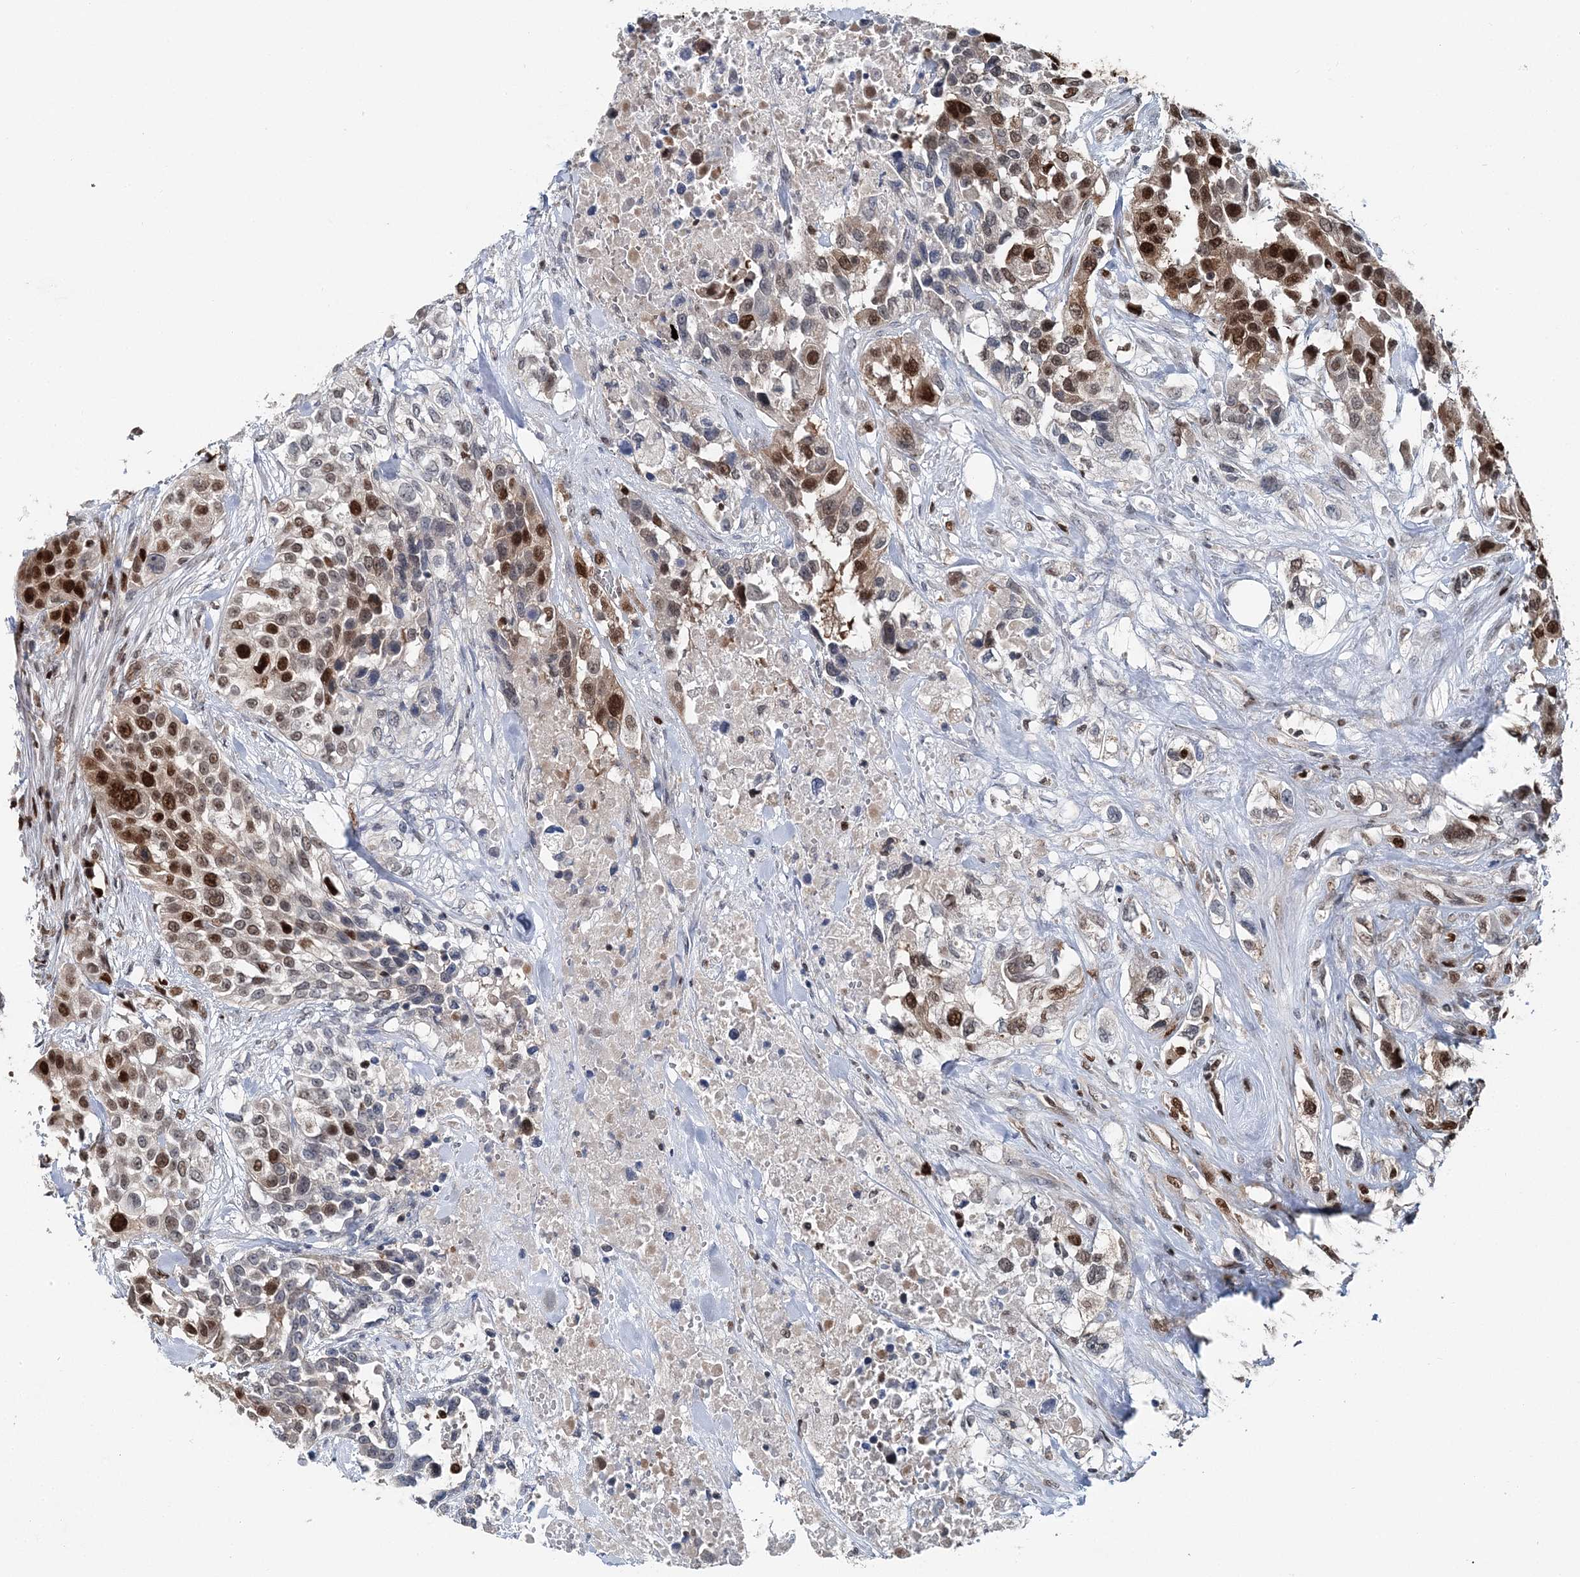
{"staining": {"intensity": "strong", "quantity": ">75%", "location": "nuclear"}, "tissue": "urothelial cancer", "cell_type": "Tumor cells", "image_type": "cancer", "snomed": [{"axis": "morphology", "description": "Urothelial carcinoma, High grade"}, {"axis": "topography", "description": "Urinary bladder"}], "caption": "Immunohistochemistry micrograph of neoplastic tissue: human urothelial cancer stained using immunohistochemistry (IHC) exhibits high levels of strong protein expression localized specifically in the nuclear of tumor cells, appearing as a nuclear brown color.", "gene": "HAT1", "patient": {"sex": "female", "age": 80}}